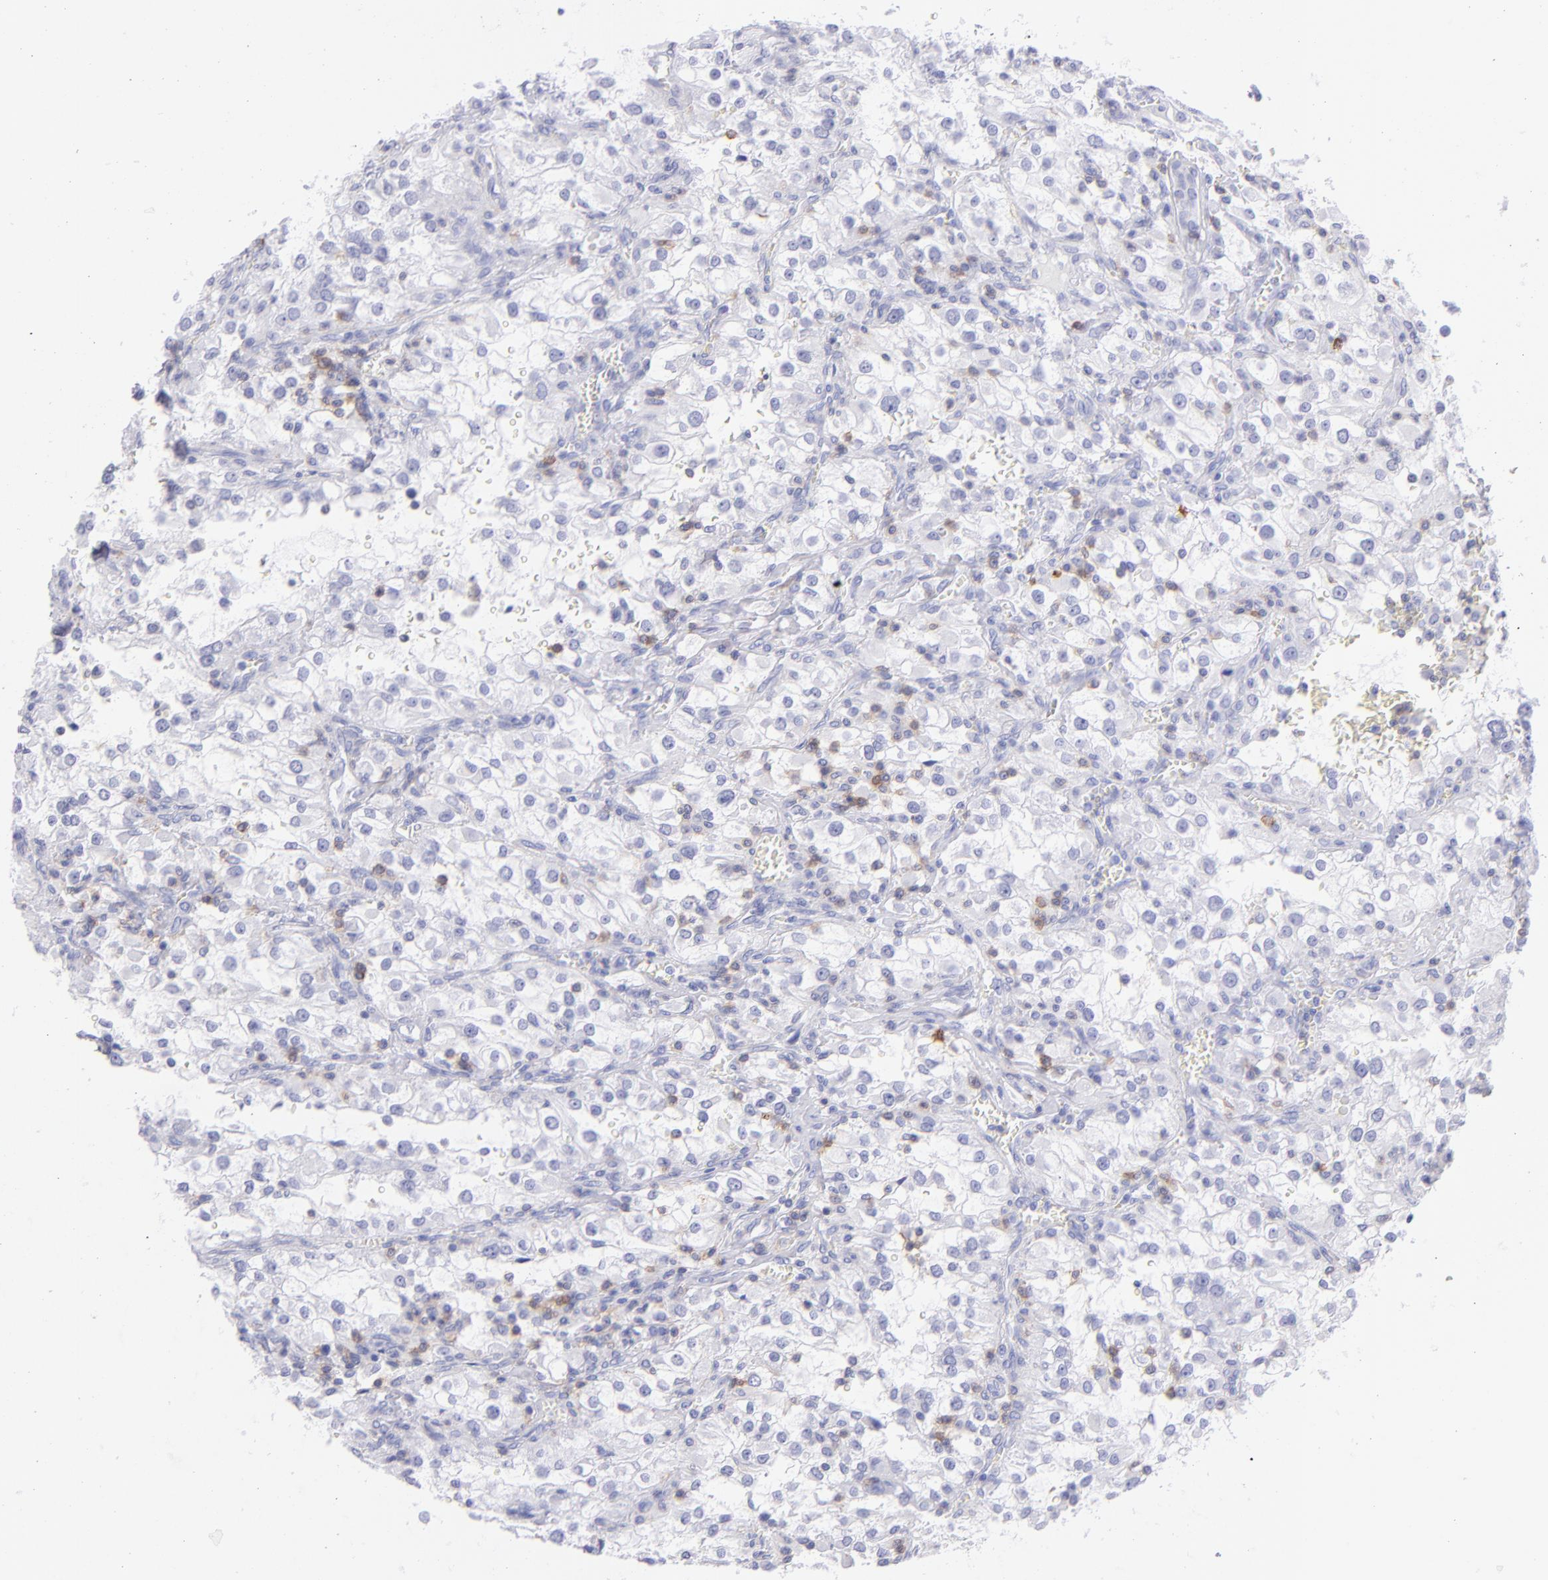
{"staining": {"intensity": "negative", "quantity": "none", "location": "none"}, "tissue": "renal cancer", "cell_type": "Tumor cells", "image_type": "cancer", "snomed": [{"axis": "morphology", "description": "Adenocarcinoma, NOS"}, {"axis": "topography", "description": "Kidney"}], "caption": "DAB (3,3'-diaminobenzidine) immunohistochemical staining of human renal cancer demonstrates no significant staining in tumor cells.", "gene": "CD69", "patient": {"sex": "female", "age": 52}}